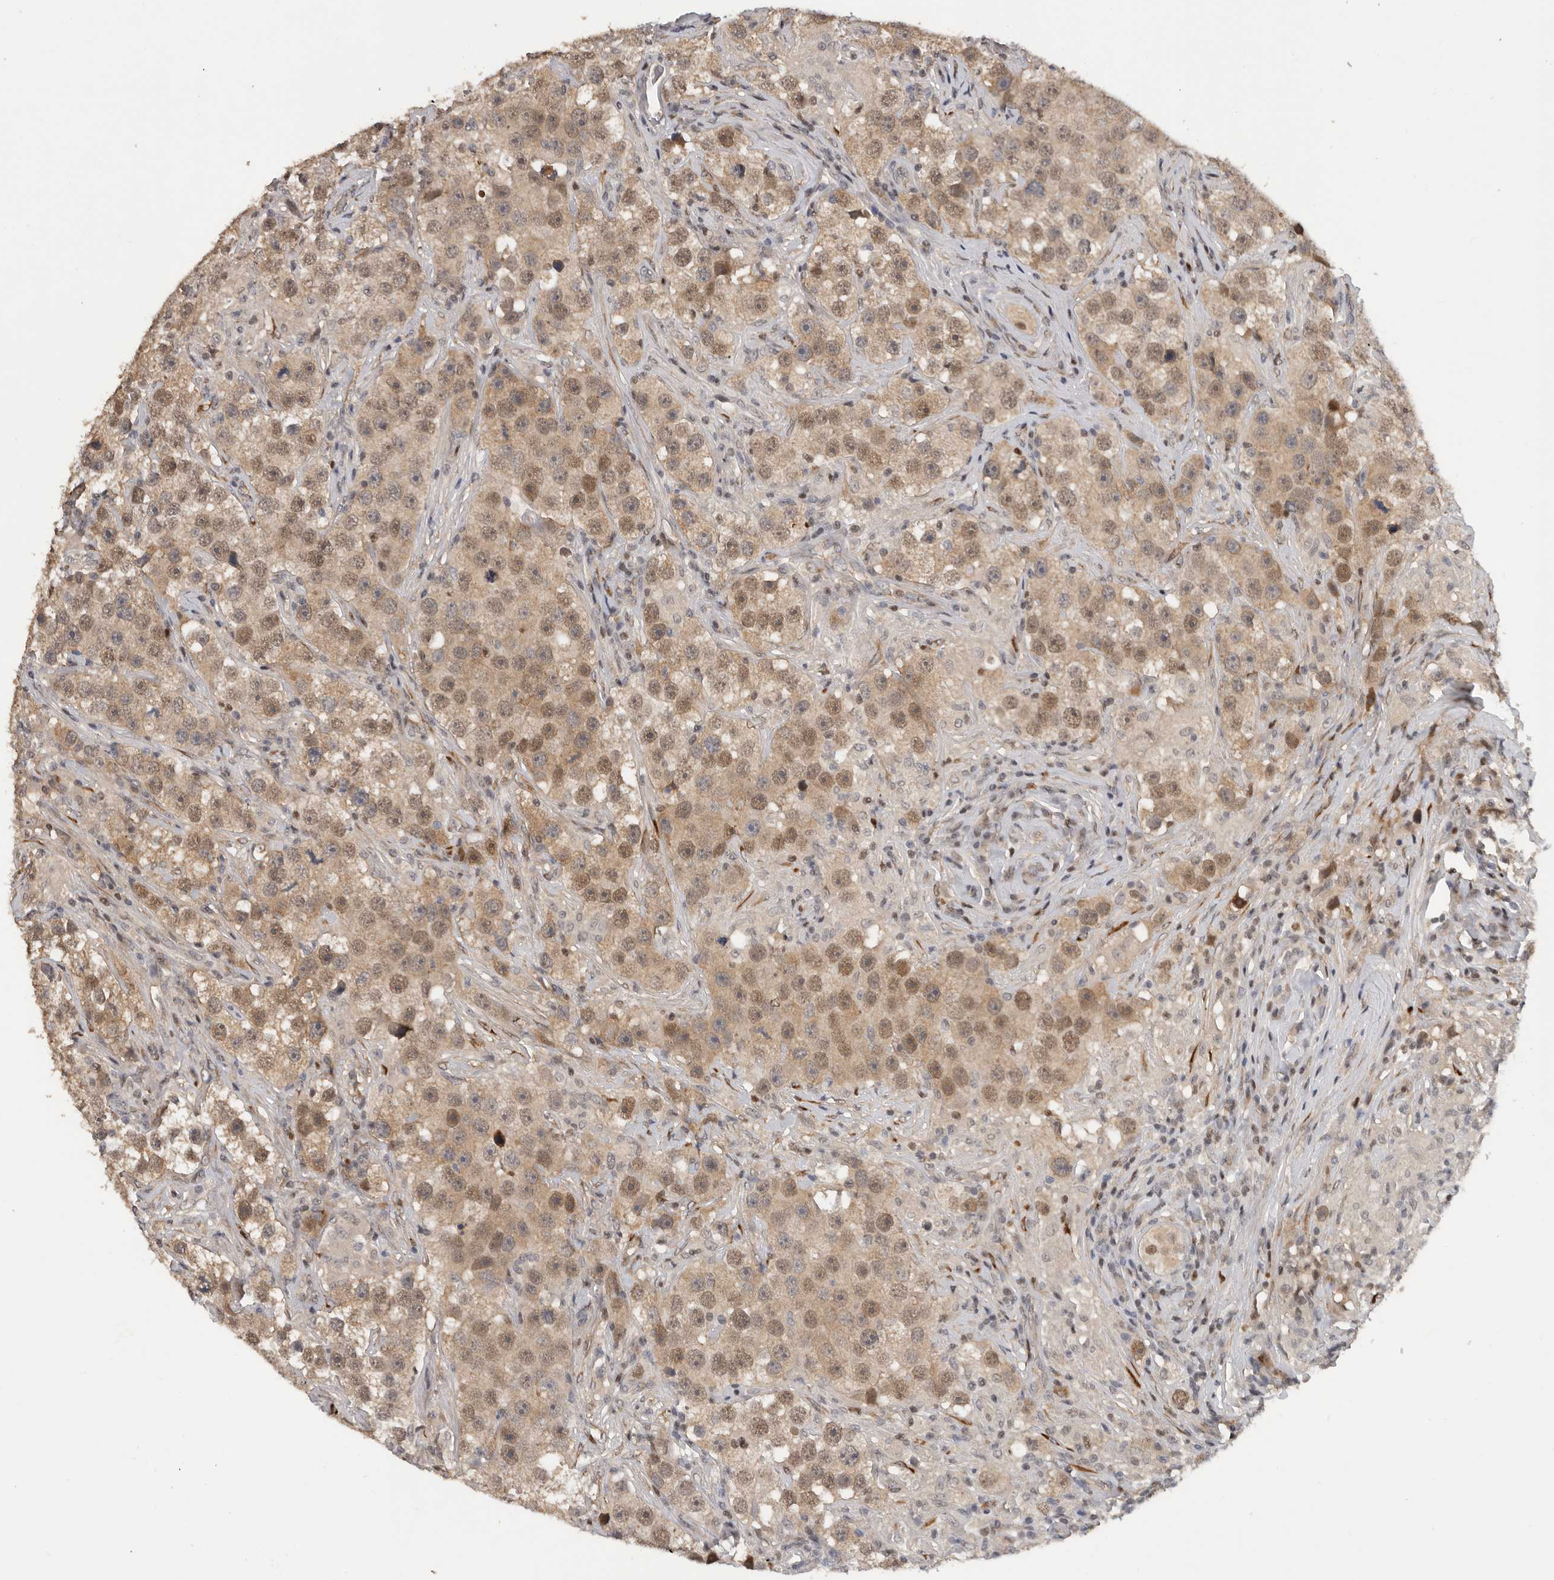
{"staining": {"intensity": "moderate", "quantity": ">75%", "location": "cytoplasmic/membranous,nuclear"}, "tissue": "testis cancer", "cell_type": "Tumor cells", "image_type": "cancer", "snomed": [{"axis": "morphology", "description": "Seminoma, NOS"}, {"axis": "topography", "description": "Testis"}], "caption": "IHC of human seminoma (testis) displays medium levels of moderate cytoplasmic/membranous and nuclear expression in approximately >75% of tumor cells.", "gene": "HENMT1", "patient": {"sex": "male", "age": 49}}